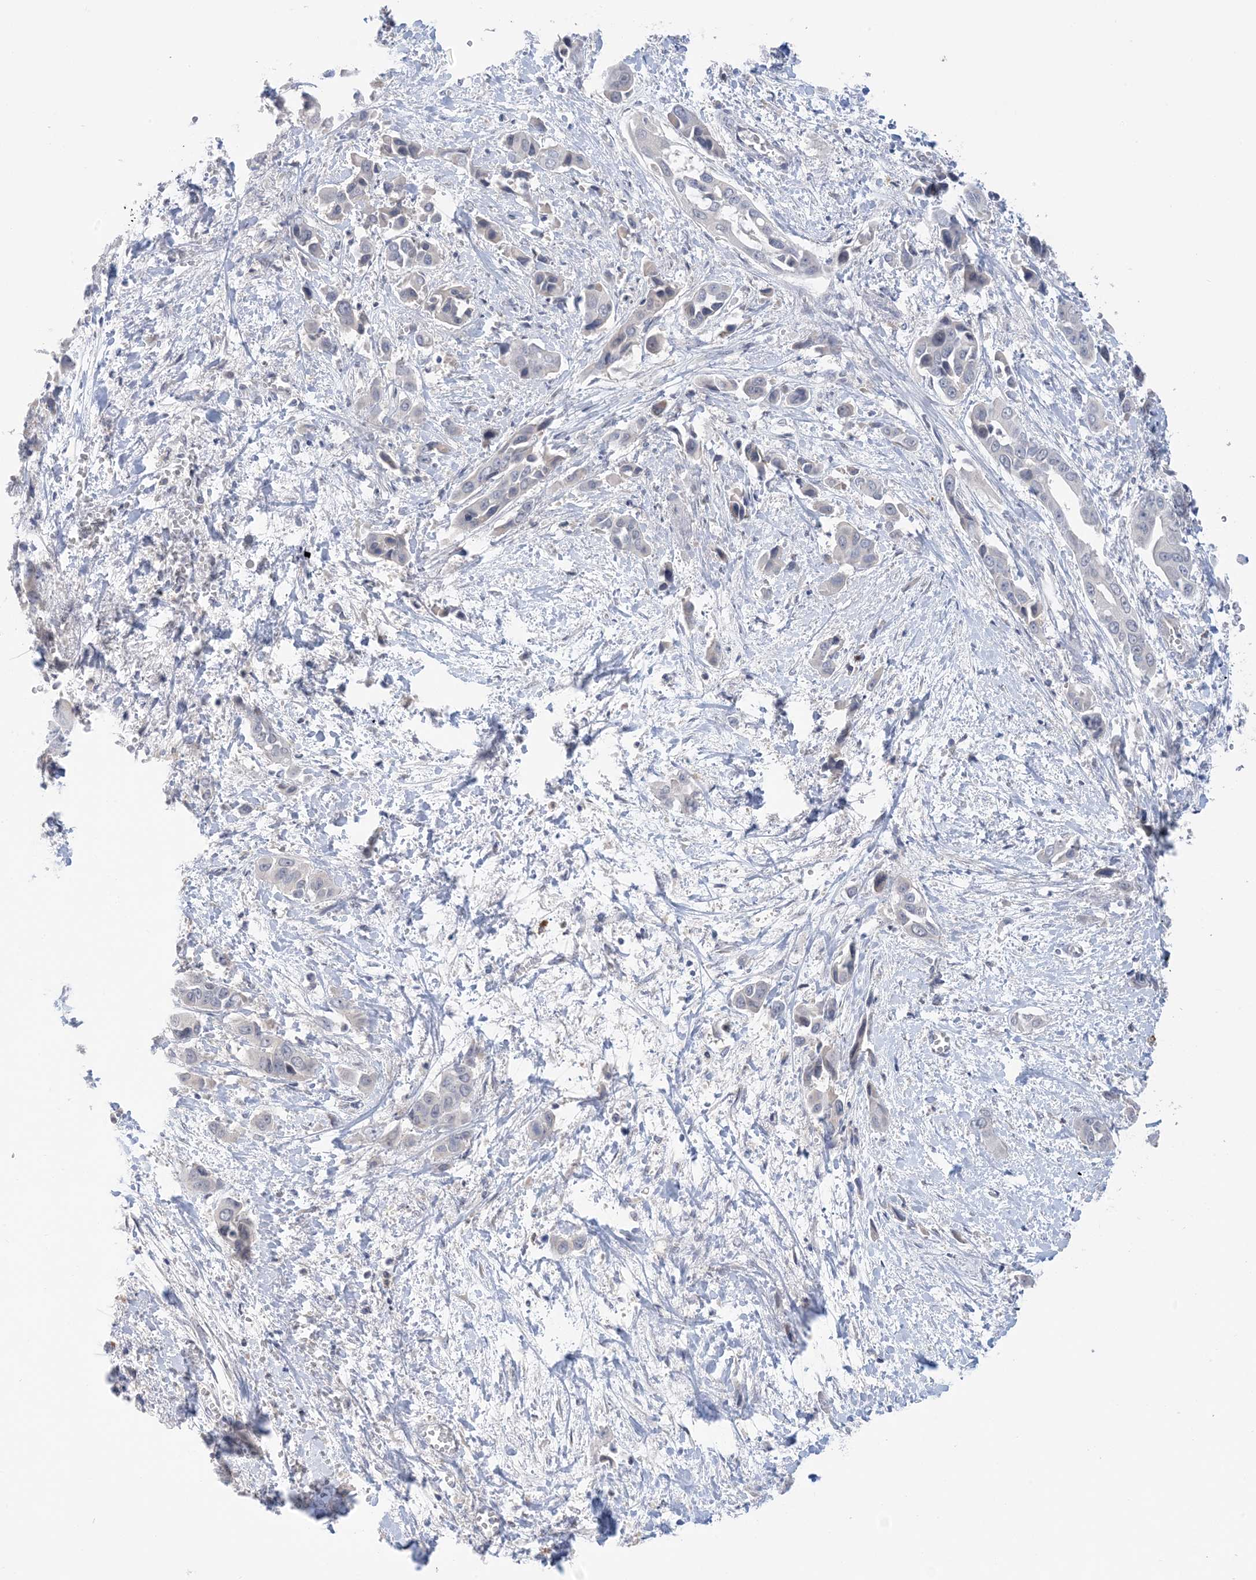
{"staining": {"intensity": "negative", "quantity": "none", "location": "none"}, "tissue": "liver cancer", "cell_type": "Tumor cells", "image_type": "cancer", "snomed": [{"axis": "morphology", "description": "Cholangiocarcinoma"}, {"axis": "topography", "description": "Liver"}], "caption": "Tumor cells are negative for protein expression in human liver cancer (cholangiocarcinoma). (Brightfield microscopy of DAB immunohistochemistry at high magnification).", "gene": "TTYH1", "patient": {"sex": "female", "age": 52}}